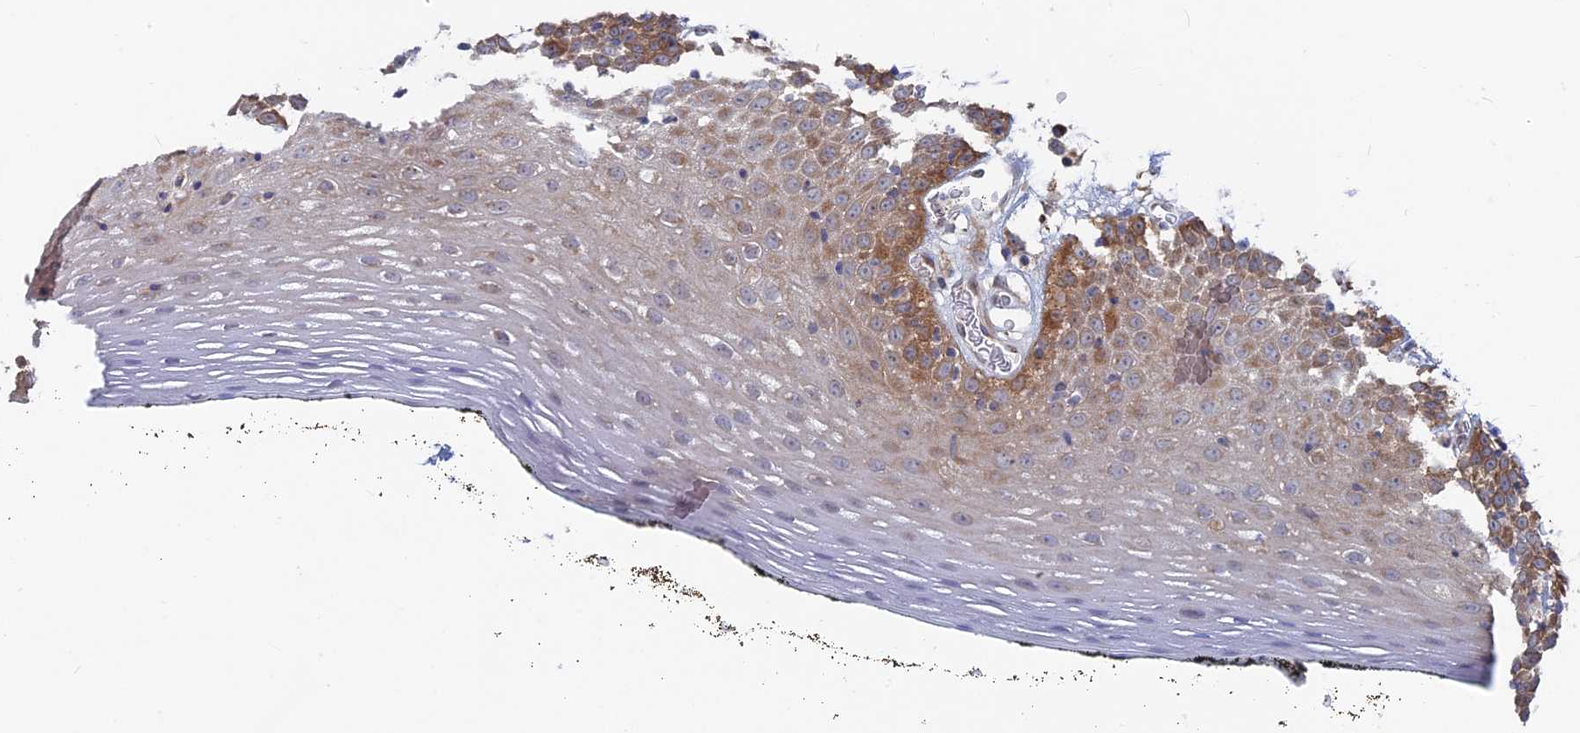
{"staining": {"intensity": "moderate", "quantity": "<25%", "location": "cytoplasmic/membranous"}, "tissue": "oral mucosa", "cell_type": "Squamous epithelial cells", "image_type": "normal", "snomed": [{"axis": "morphology", "description": "Normal tissue, NOS"}, {"axis": "topography", "description": "Oral tissue"}], "caption": "Immunohistochemistry (IHC) staining of unremarkable oral mucosa, which exhibits low levels of moderate cytoplasmic/membranous positivity in approximately <25% of squamous epithelial cells indicating moderate cytoplasmic/membranous protein expression. The staining was performed using DAB (brown) for protein detection and nuclei were counterstained in hematoxylin (blue).", "gene": "TBC1D30", "patient": {"sex": "male", "age": 74}}